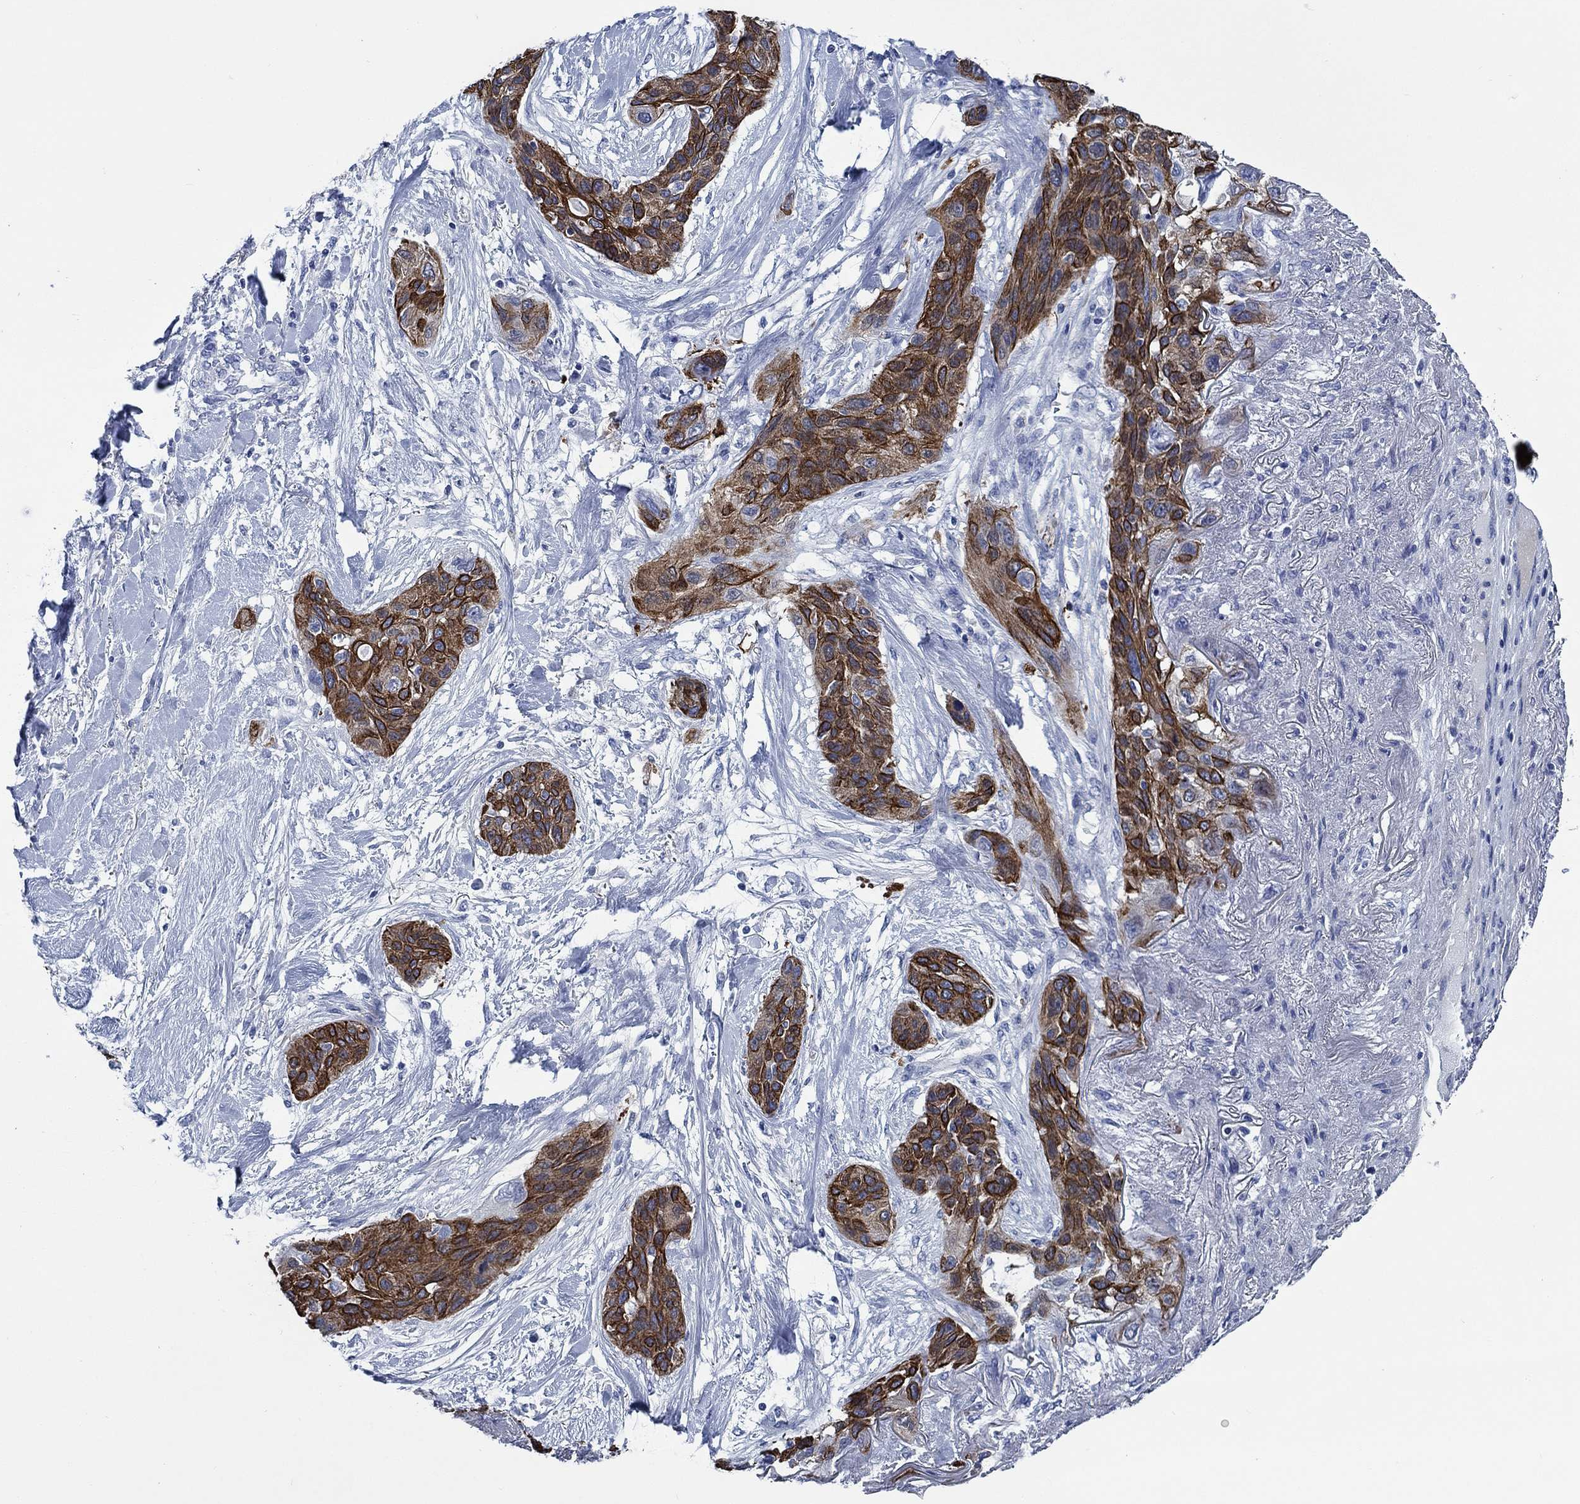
{"staining": {"intensity": "strong", "quantity": ">75%", "location": "cytoplasmic/membranous"}, "tissue": "lung cancer", "cell_type": "Tumor cells", "image_type": "cancer", "snomed": [{"axis": "morphology", "description": "Squamous cell carcinoma, NOS"}, {"axis": "topography", "description": "Lung"}], "caption": "A brown stain highlights strong cytoplasmic/membranous expression of a protein in human lung cancer tumor cells.", "gene": "SVEP1", "patient": {"sex": "female", "age": 70}}